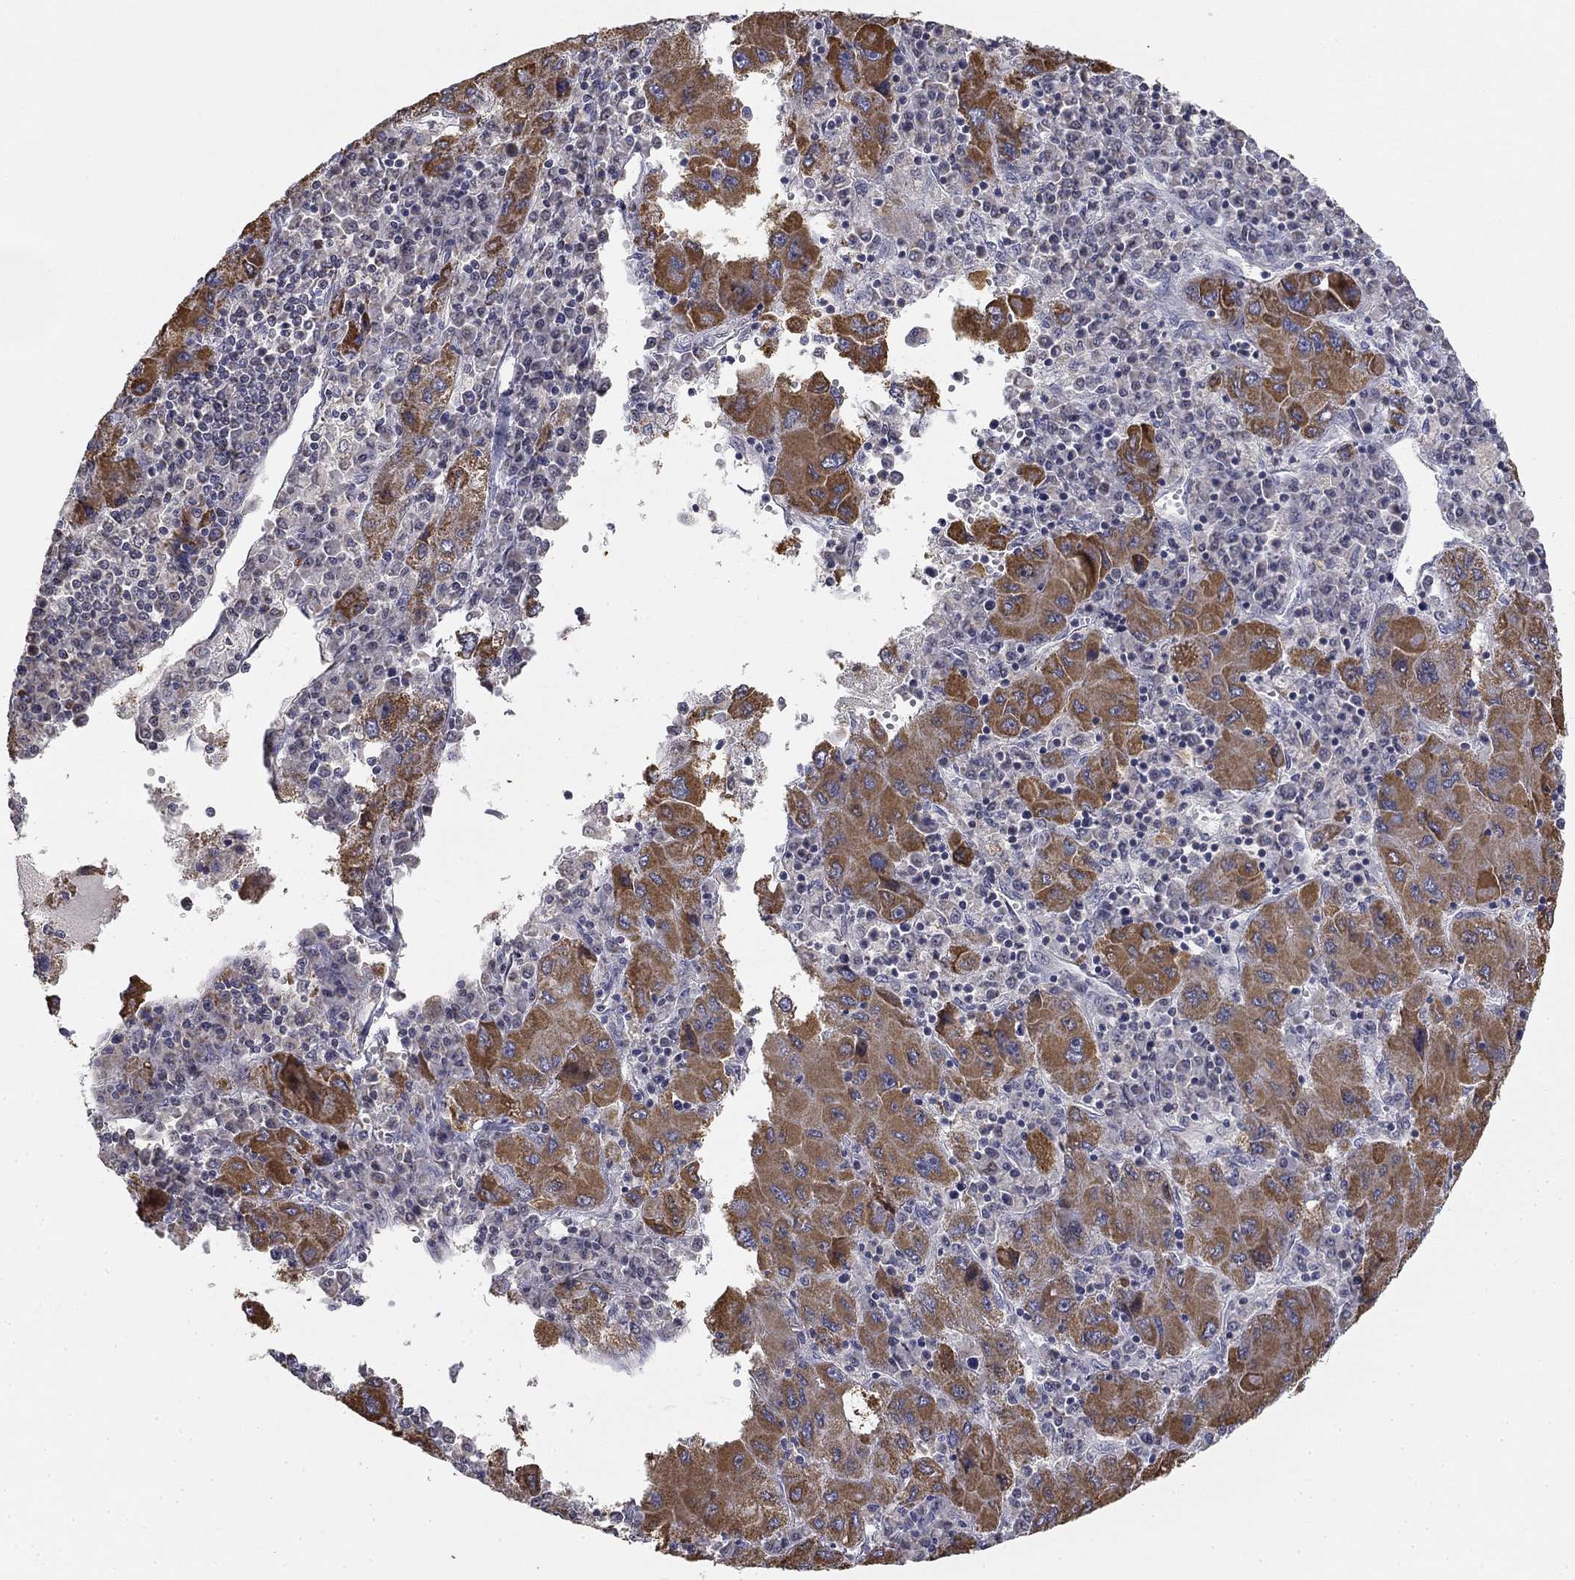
{"staining": {"intensity": "moderate", "quantity": "25%-75%", "location": "cytoplasmic/membranous"}, "tissue": "liver cancer", "cell_type": "Tumor cells", "image_type": "cancer", "snomed": [{"axis": "morphology", "description": "Carcinoma, Hepatocellular, NOS"}, {"axis": "topography", "description": "Liver"}], "caption": "Immunohistochemistry (IHC) (DAB (3,3'-diaminobenzidine)) staining of liver cancer (hepatocellular carcinoma) demonstrates moderate cytoplasmic/membranous protein staining in approximately 25%-75% of tumor cells.", "gene": "SLC2A9", "patient": {"sex": "male", "age": 75}}